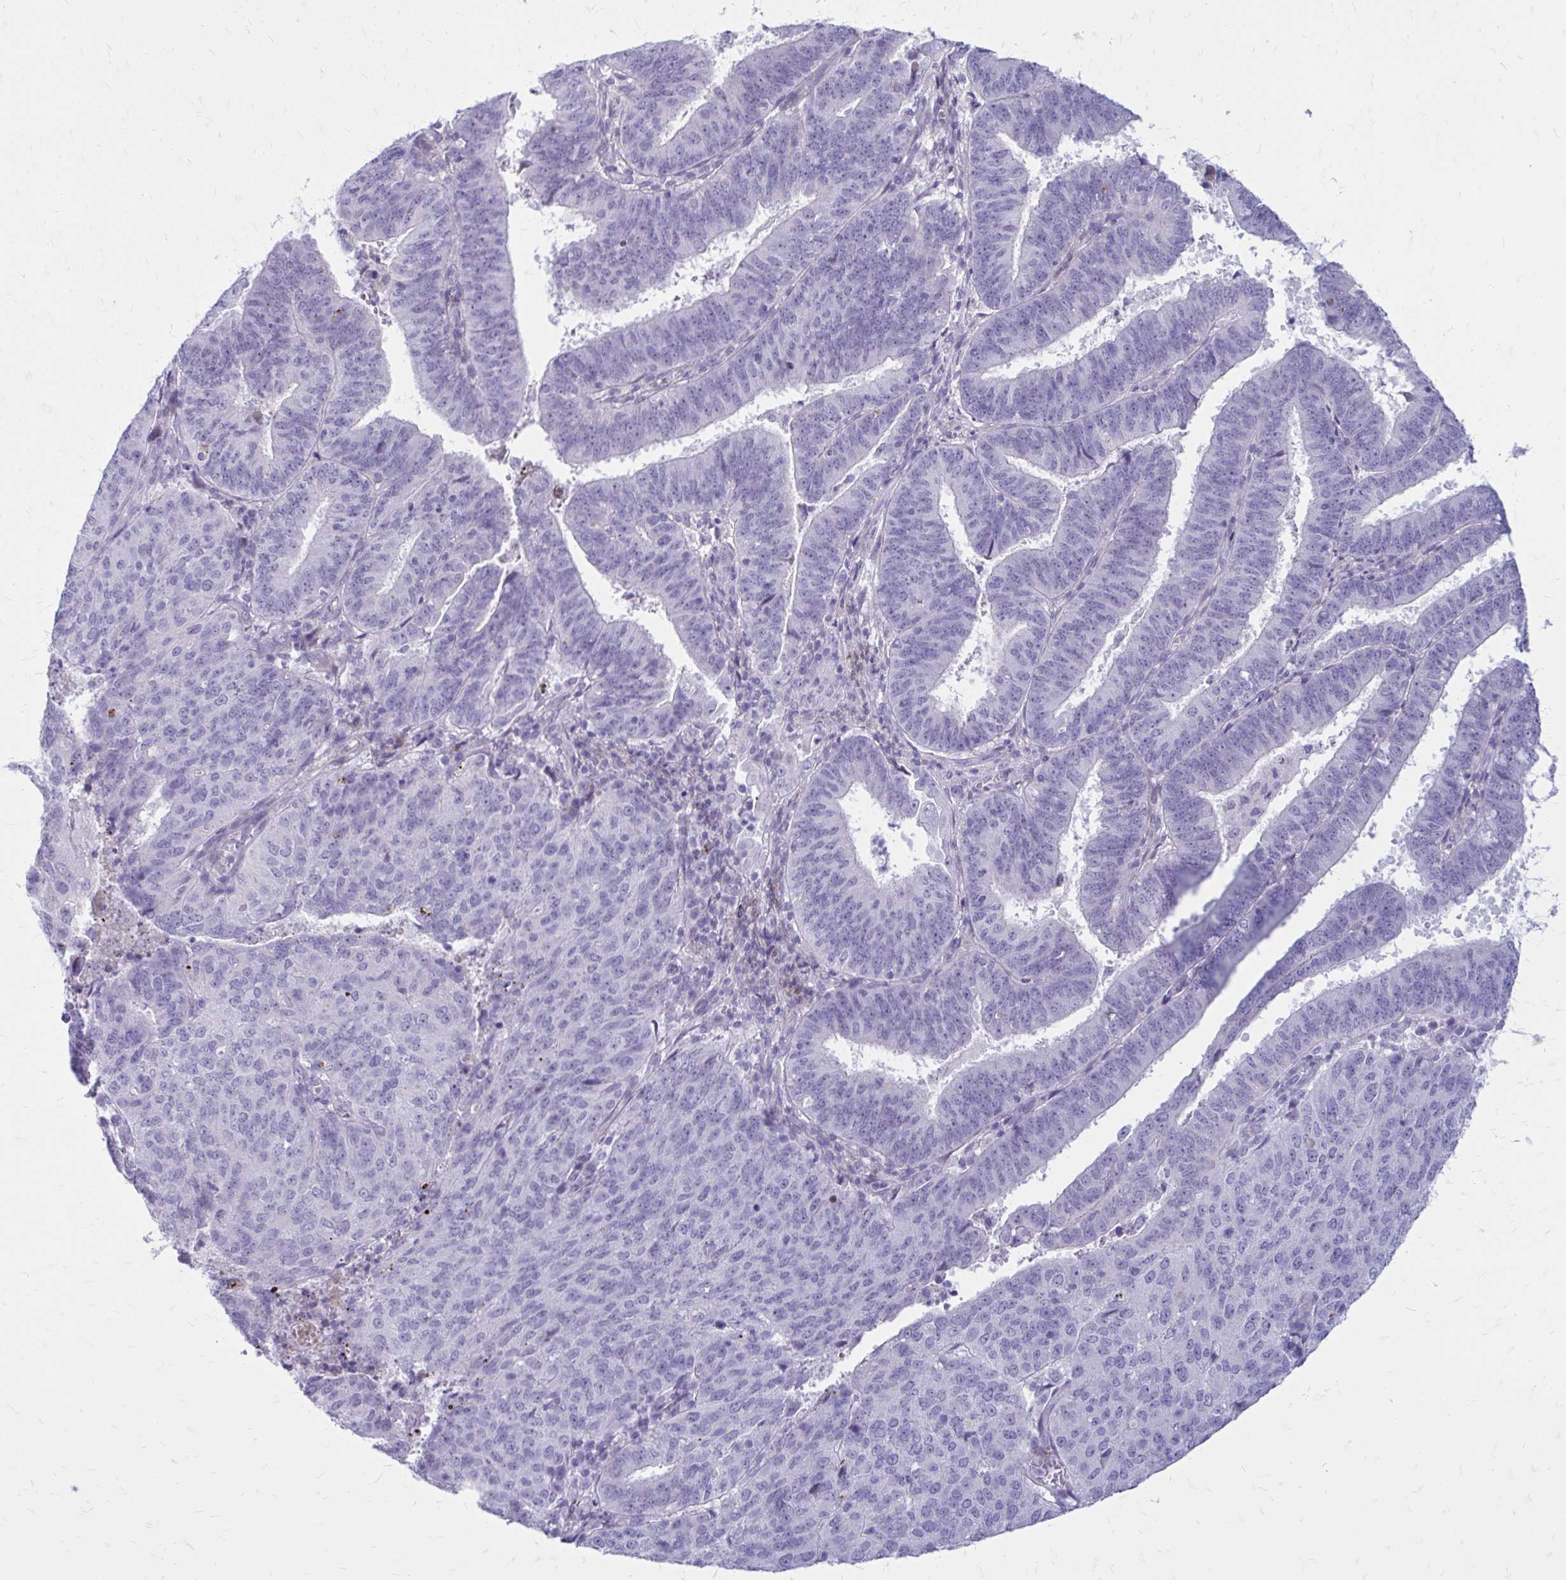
{"staining": {"intensity": "negative", "quantity": "none", "location": "none"}, "tissue": "endometrial cancer", "cell_type": "Tumor cells", "image_type": "cancer", "snomed": [{"axis": "morphology", "description": "Adenocarcinoma, NOS"}, {"axis": "topography", "description": "Endometrium"}], "caption": "High magnification brightfield microscopy of adenocarcinoma (endometrial) stained with DAB (3,3'-diaminobenzidine) (brown) and counterstained with hematoxylin (blue): tumor cells show no significant expression.", "gene": "LCN15", "patient": {"sex": "female", "age": 82}}